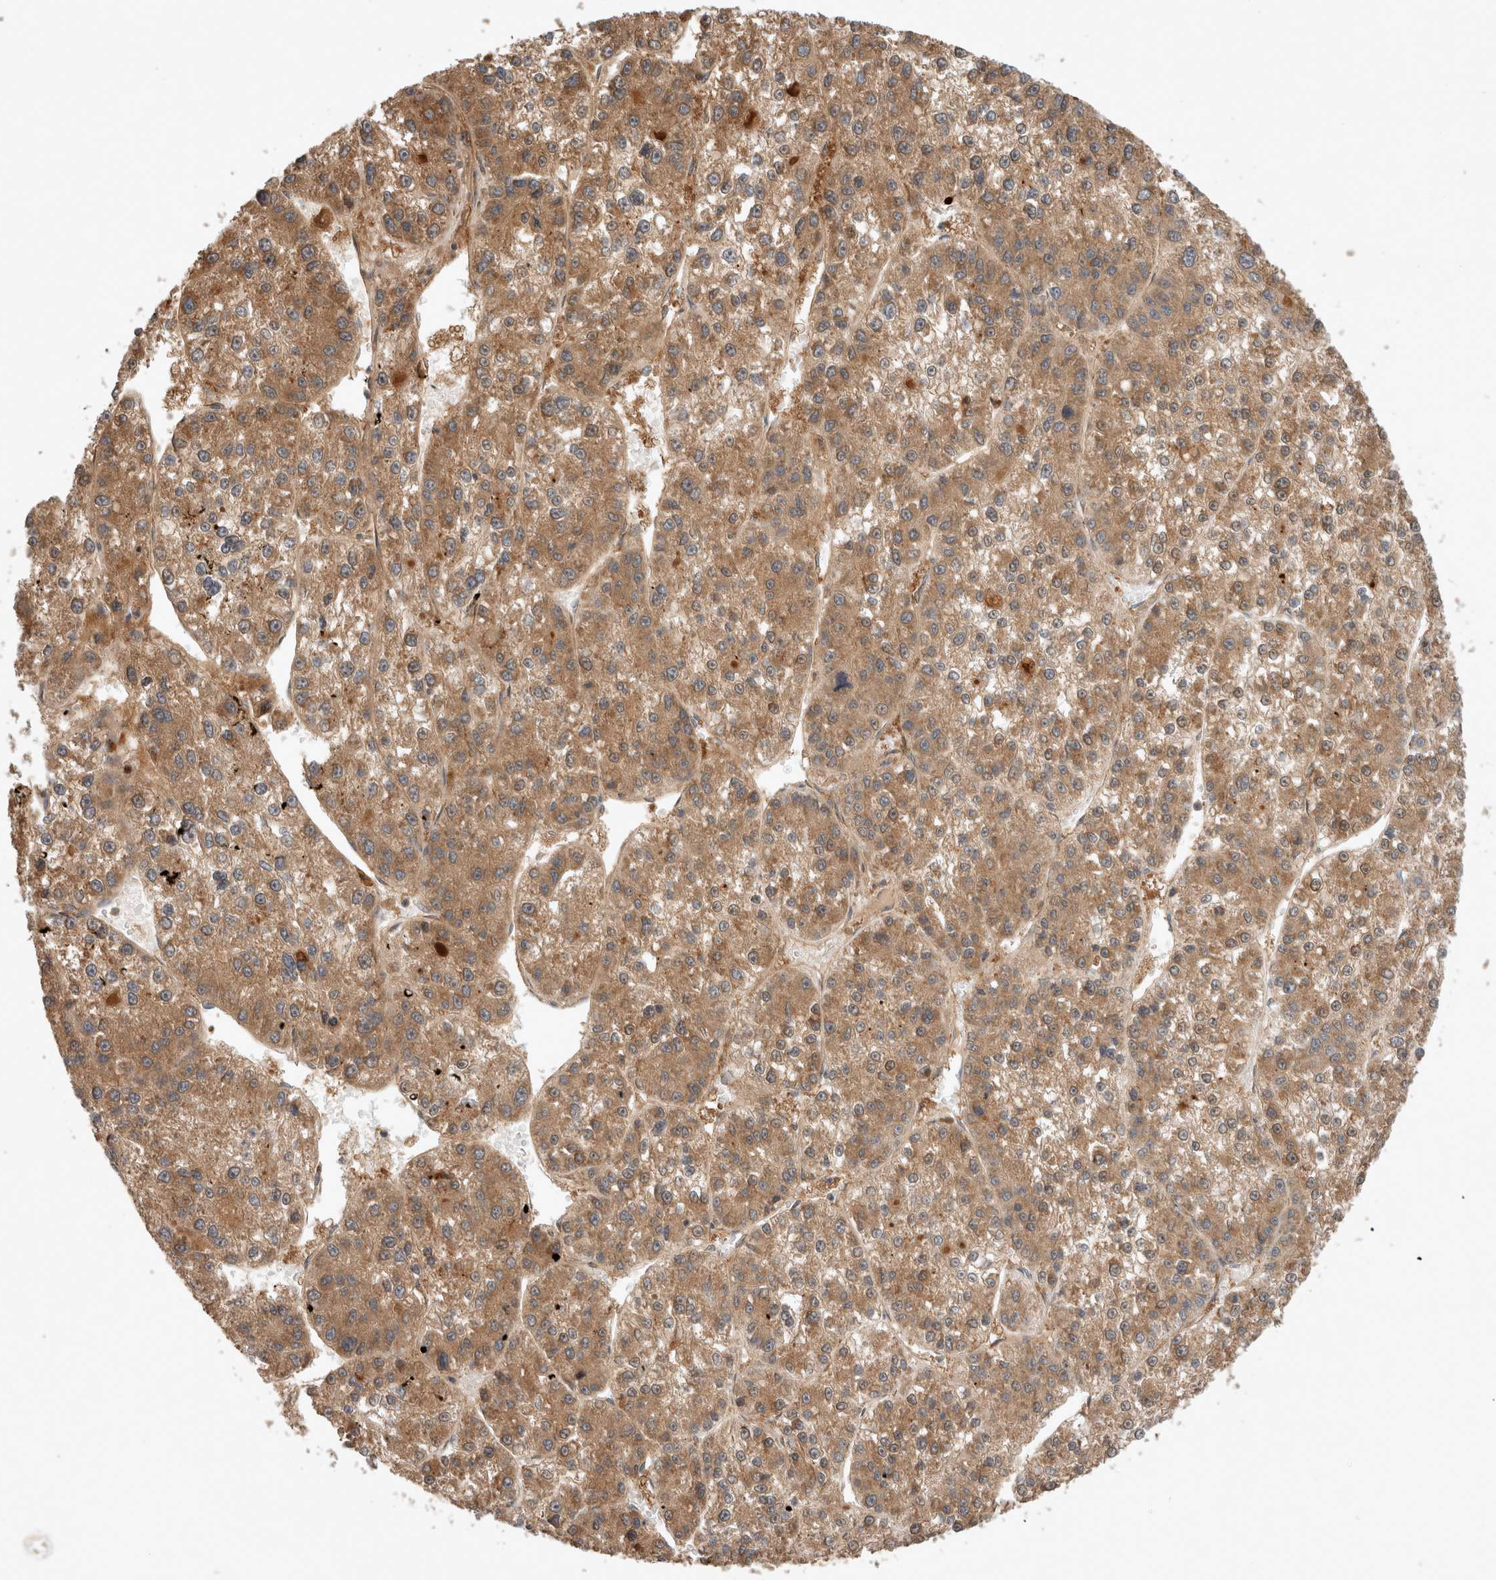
{"staining": {"intensity": "moderate", "quantity": ">75%", "location": "cytoplasmic/membranous"}, "tissue": "liver cancer", "cell_type": "Tumor cells", "image_type": "cancer", "snomed": [{"axis": "morphology", "description": "Carcinoma, Hepatocellular, NOS"}, {"axis": "topography", "description": "Liver"}], "caption": "This is a histology image of IHC staining of liver cancer (hepatocellular carcinoma), which shows moderate expression in the cytoplasmic/membranous of tumor cells.", "gene": "SERAC1", "patient": {"sex": "female", "age": 73}}